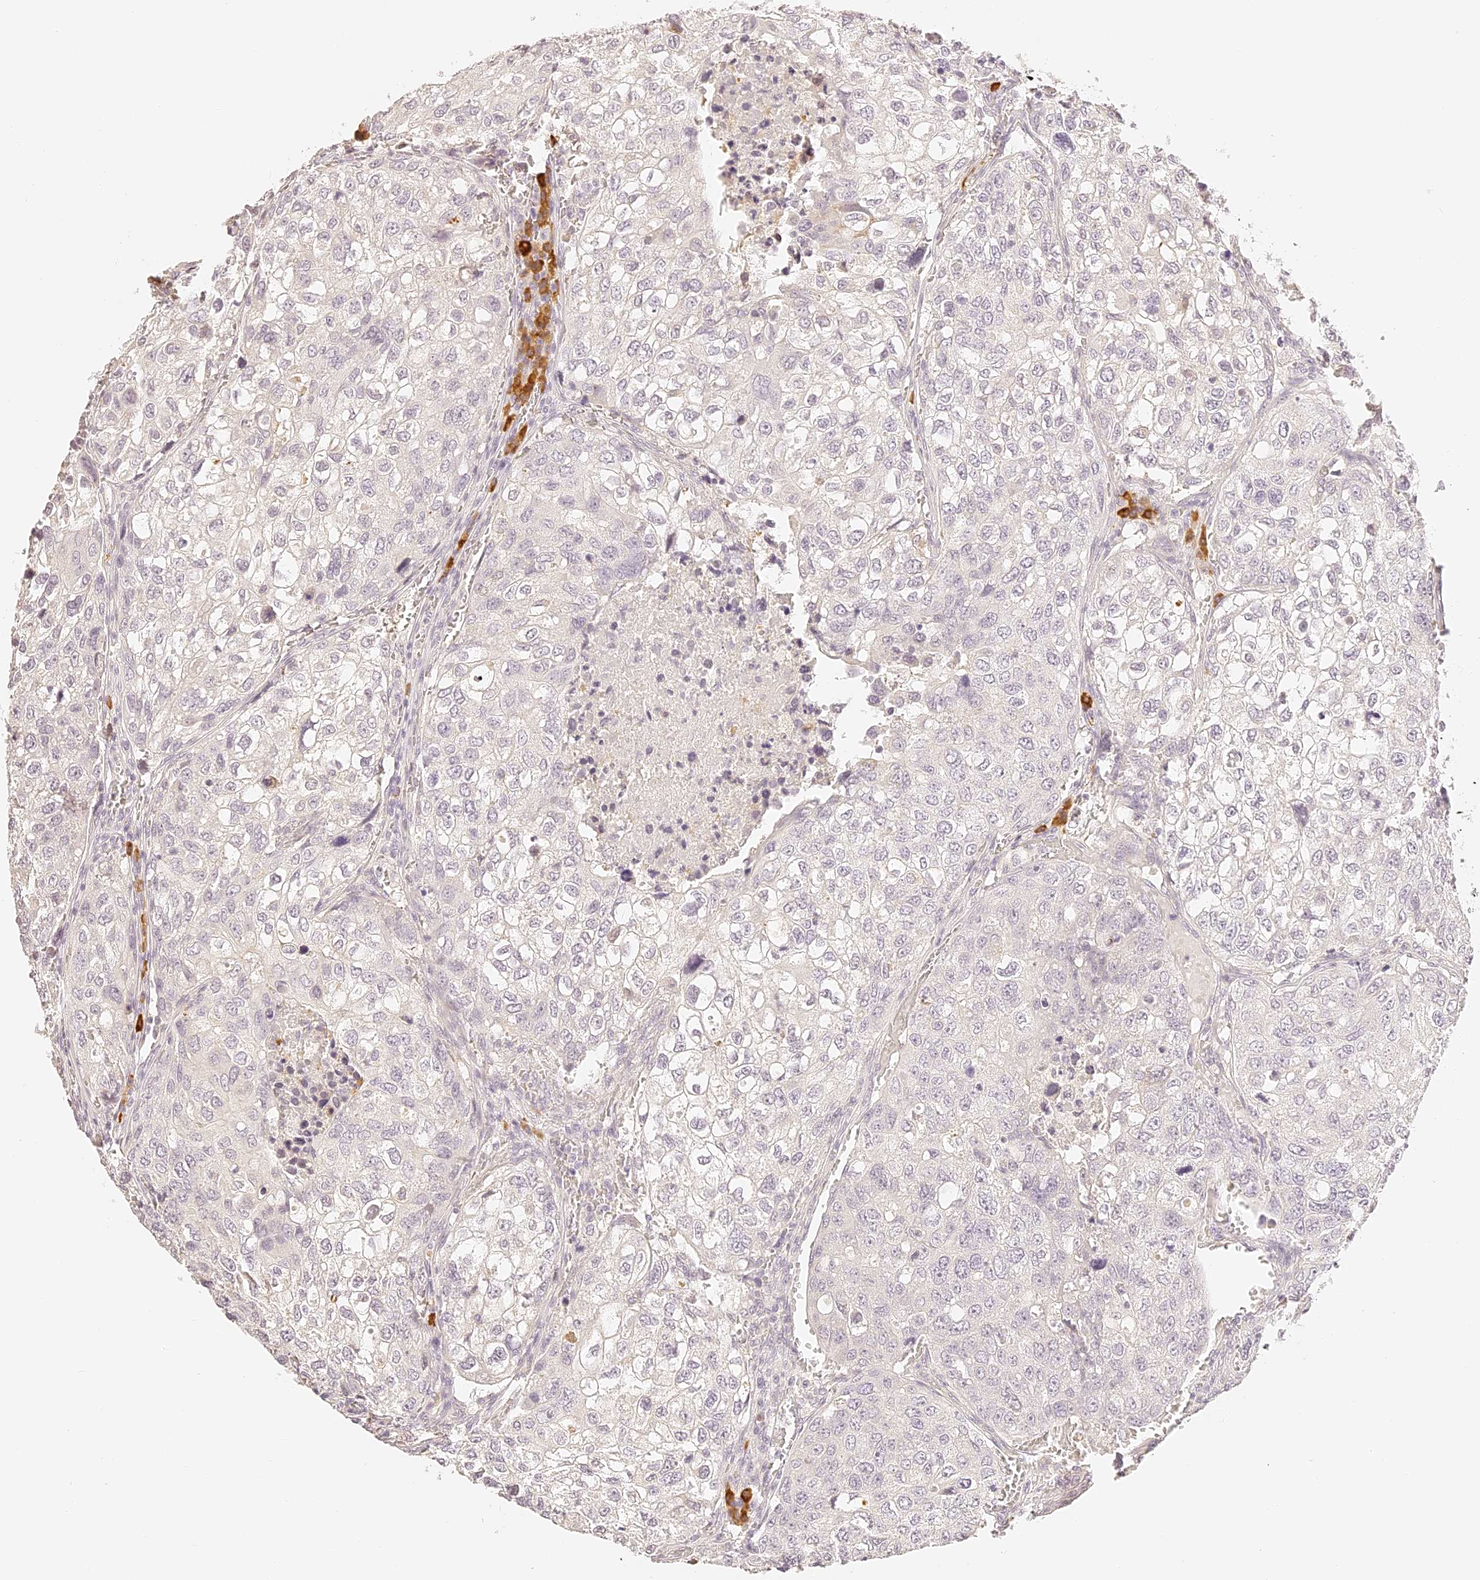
{"staining": {"intensity": "negative", "quantity": "none", "location": "none"}, "tissue": "urothelial cancer", "cell_type": "Tumor cells", "image_type": "cancer", "snomed": [{"axis": "morphology", "description": "Urothelial carcinoma, High grade"}, {"axis": "topography", "description": "Lymph node"}, {"axis": "topography", "description": "Urinary bladder"}], "caption": "Immunohistochemical staining of human high-grade urothelial carcinoma exhibits no significant positivity in tumor cells. The staining is performed using DAB (3,3'-diaminobenzidine) brown chromogen with nuclei counter-stained in using hematoxylin.", "gene": "TRIM45", "patient": {"sex": "male", "age": 51}}